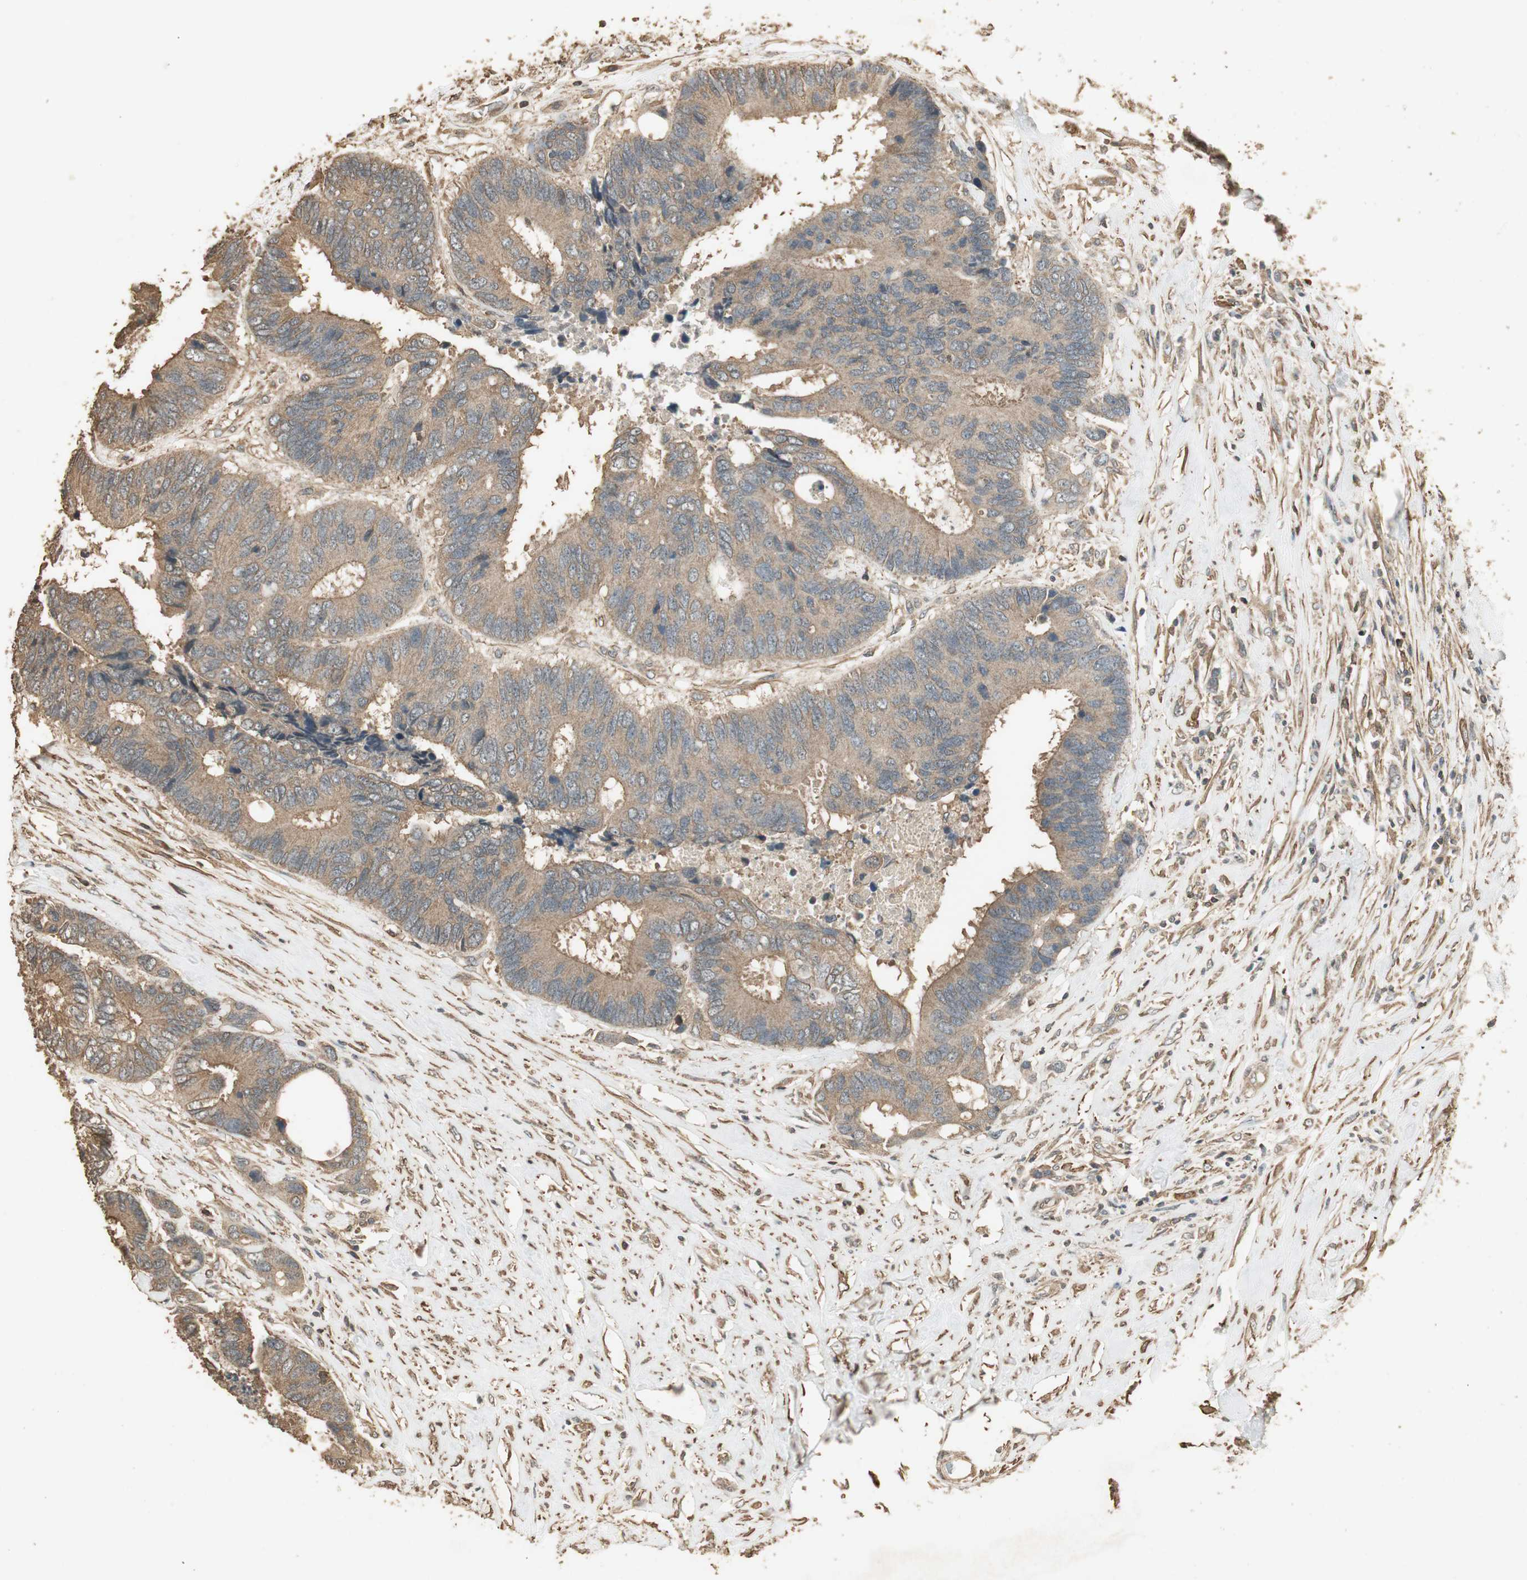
{"staining": {"intensity": "moderate", "quantity": ">75%", "location": "cytoplasmic/membranous"}, "tissue": "colorectal cancer", "cell_type": "Tumor cells", "image_type": "cancer", "snomed": [{"axis": "morphology", "description": "Adenocarcinoma, NOS"}, {"axis": "topography", "description": "Rectum"}], "caption": "High-power microscopy captured an immunohistochemistry image of colorectal cancer (adenocarcinoma), revealing moderate cytoplasmic/membranous positivity in about >75% of tumor cells.", "gene": "USP2", "patient": {"sex": "male", "age": 55}}